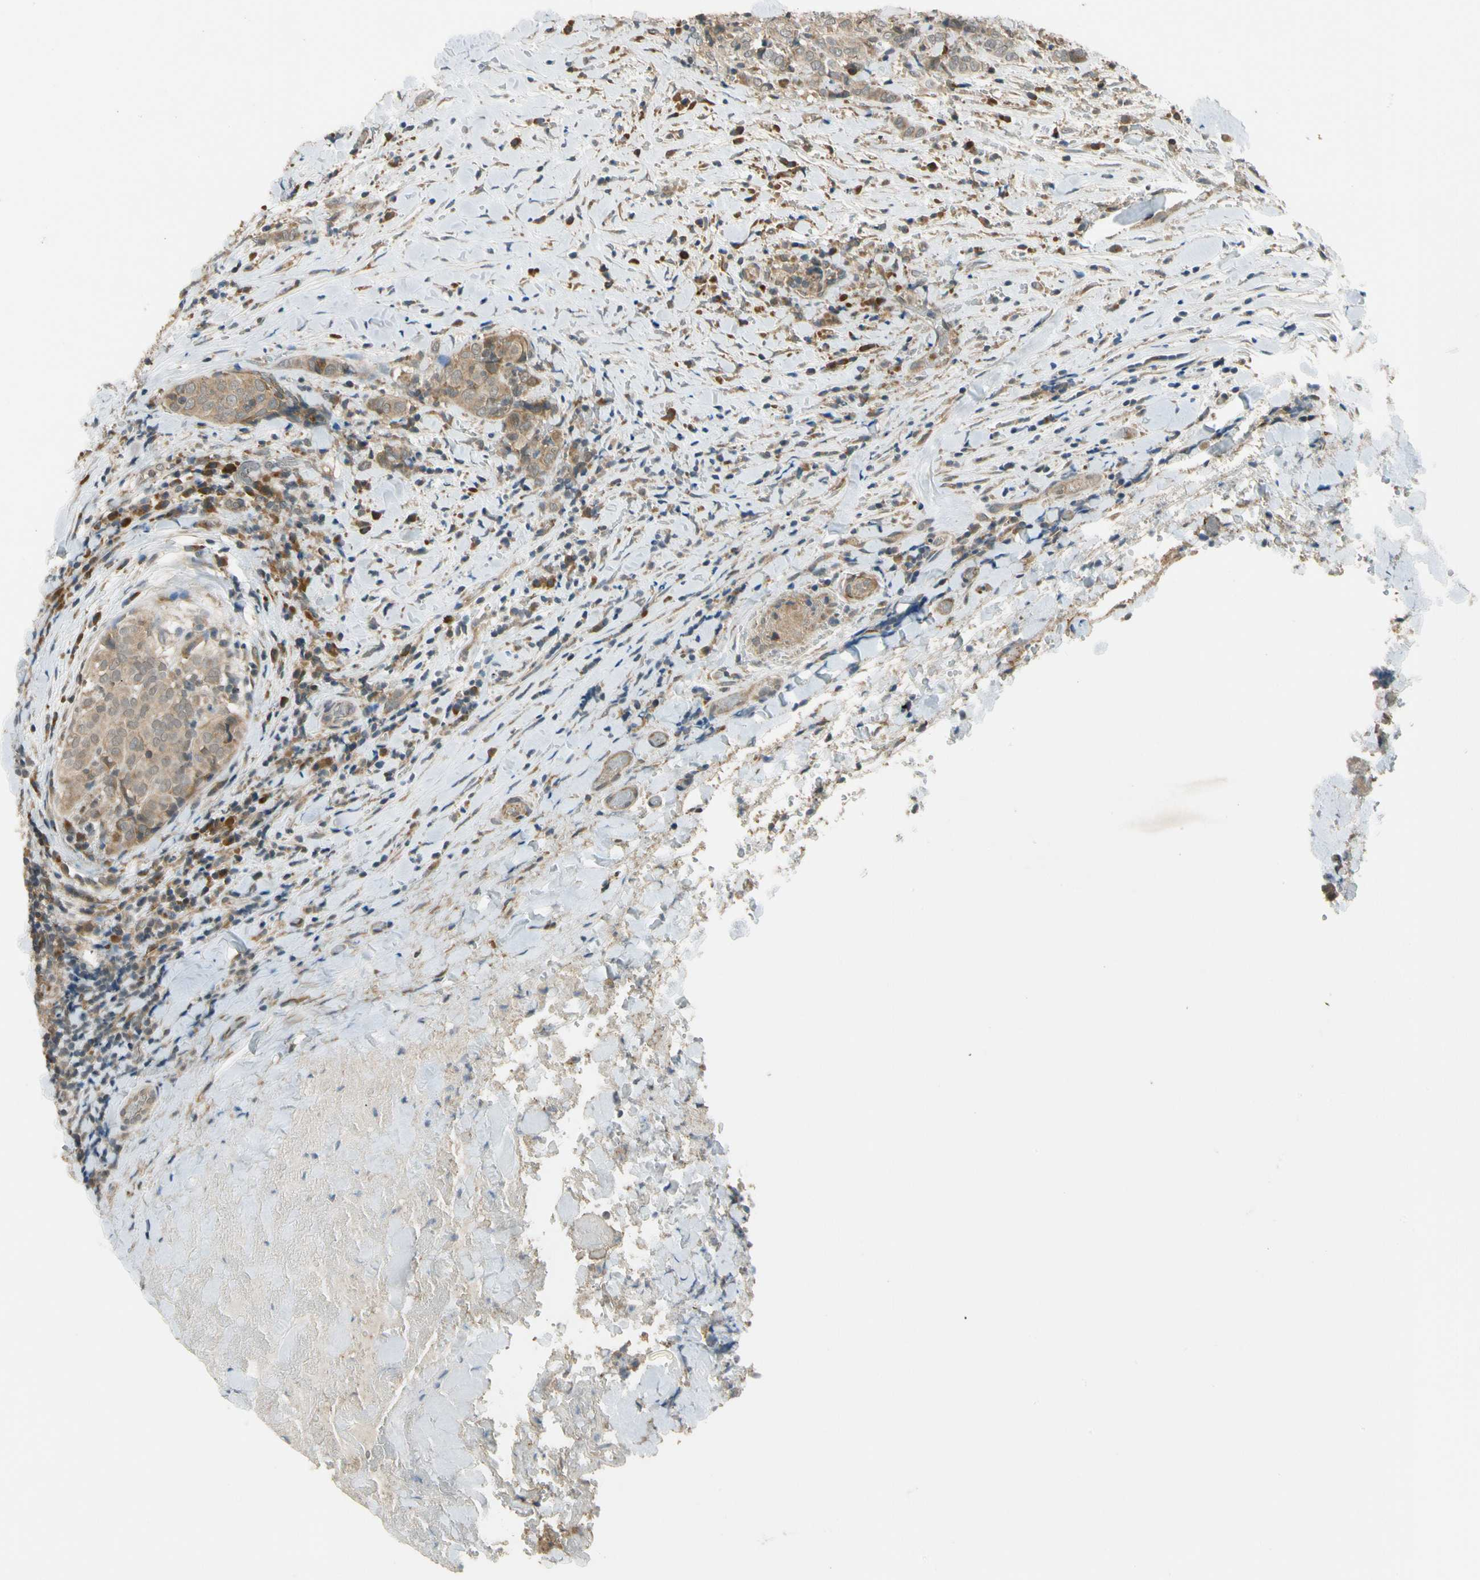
{"staining": {"intensity": "weak", "quantity": ">75%", "location": "cytoplasmic/membranous"}, "tissue": "thyroid cancer", "cell_type": "Tumor cells", "image_type": "cancer", "snomed": [{"axis": "morphology", "description": "Normal tissue, NOS"}, {"axis": "morphology", "description": "Papillary adenocarcinoma, NOS"}, {"axis": "topography", "description": "Thyroid gland"}], "caption": "Immunohistochemistry histopathology image of human papillary adenocarcinoma (thyroid) stained for a protein (brown), which displays low levels of weak cytoplasmic/membranous expression in approximately >75% of tumor cells.", "gene": "MST1R", "patient": {"sex": "female", "age": 30}}